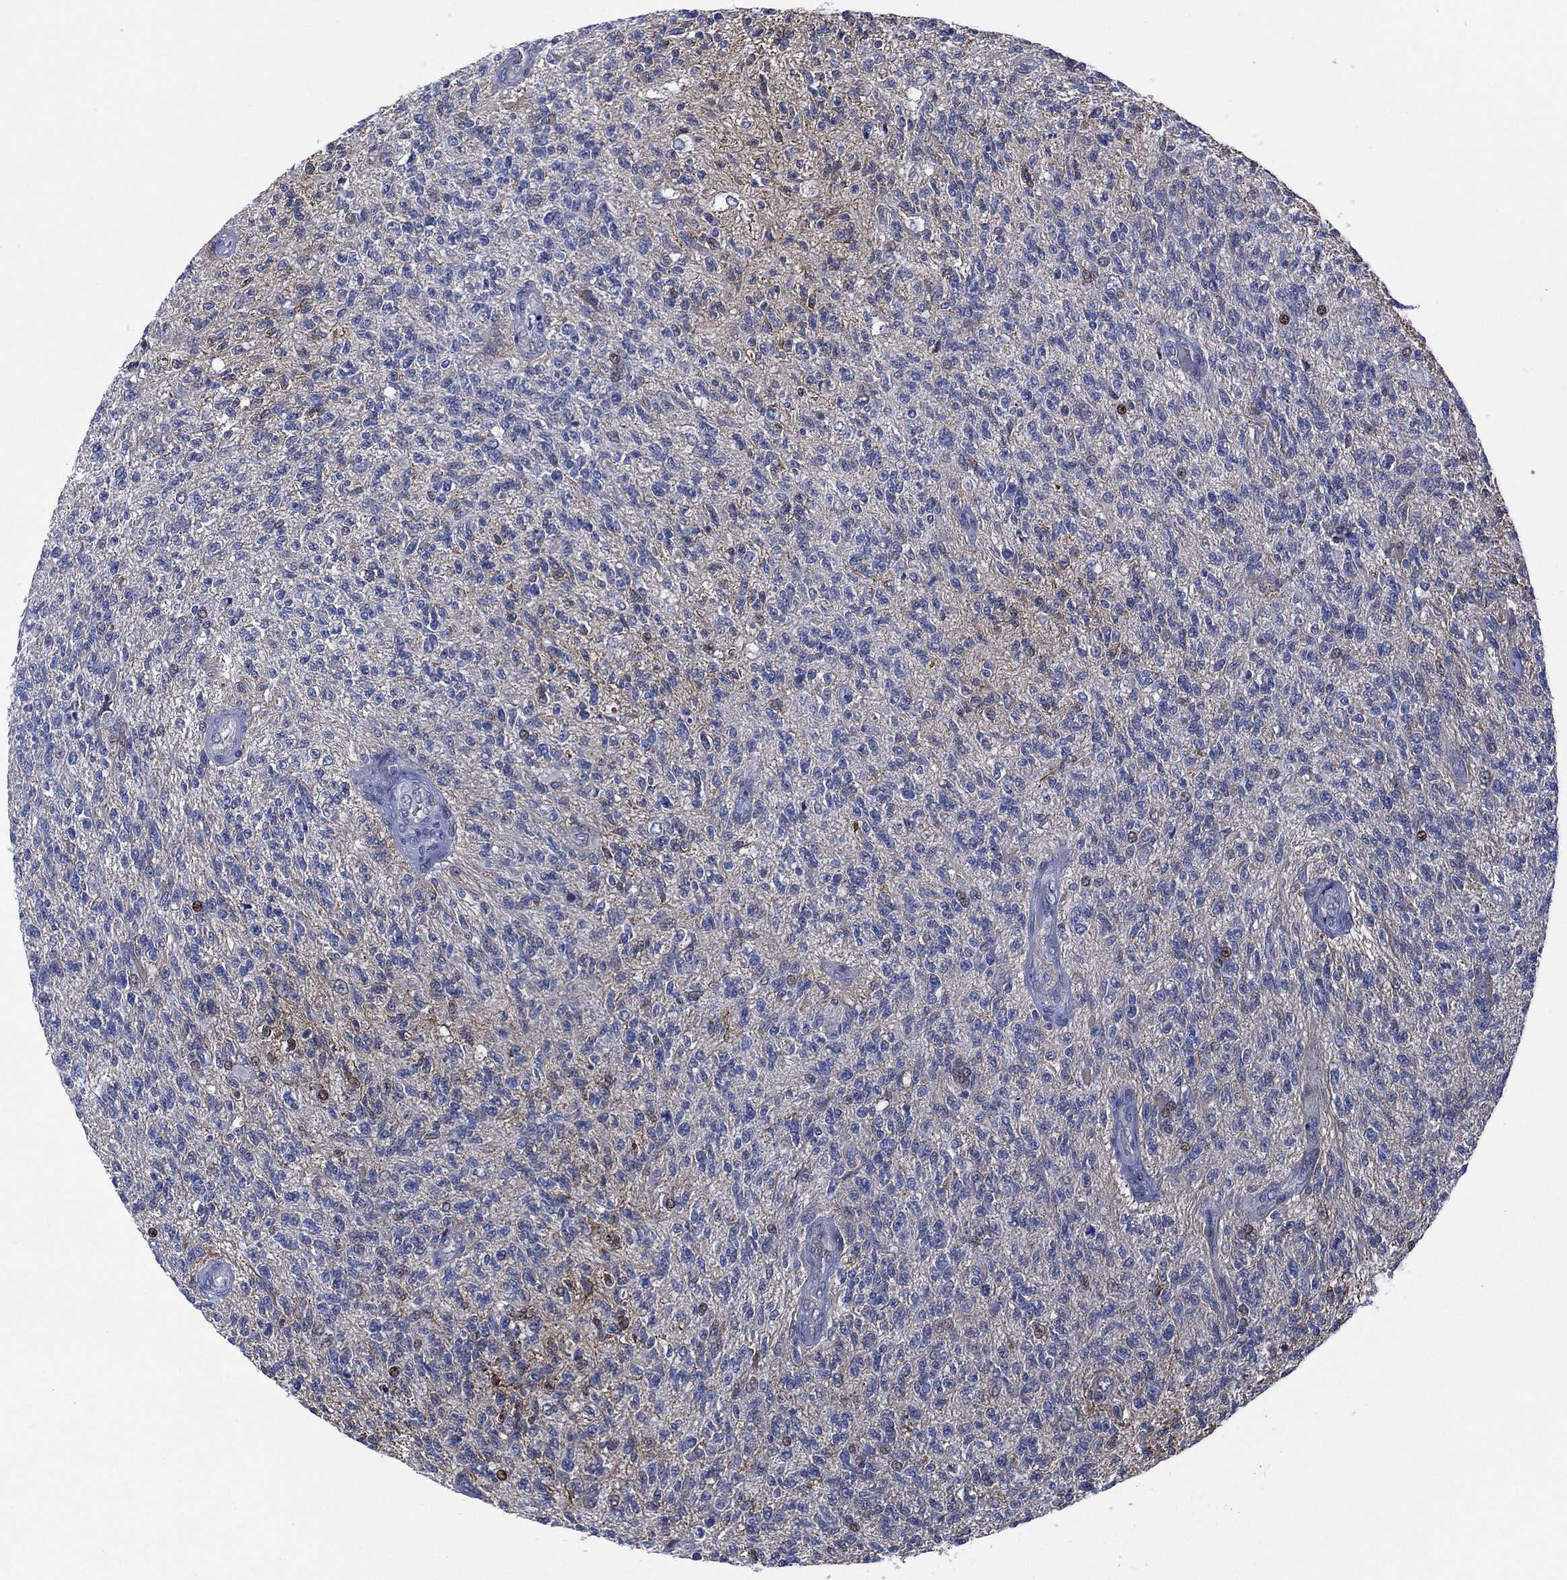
{"staining": {"intensity": "negative", "quantity": "none", "location": "none"}, "tissue": "glioma", "cell_type": "Tumor cells", "image_type": "cancer", "snomed": [{"axis": "morphology", "description": "Glioma, malignant, High grade"}, {"axis": "topography", "description": "Brain"}], "caption": "Immunohistochemical staining of human malignant glioma (high-grade) demonstrates no significant positivity in tumor cells.", "gene": "SLC4A4", "patient": {"sex": "male", "age": 56}}